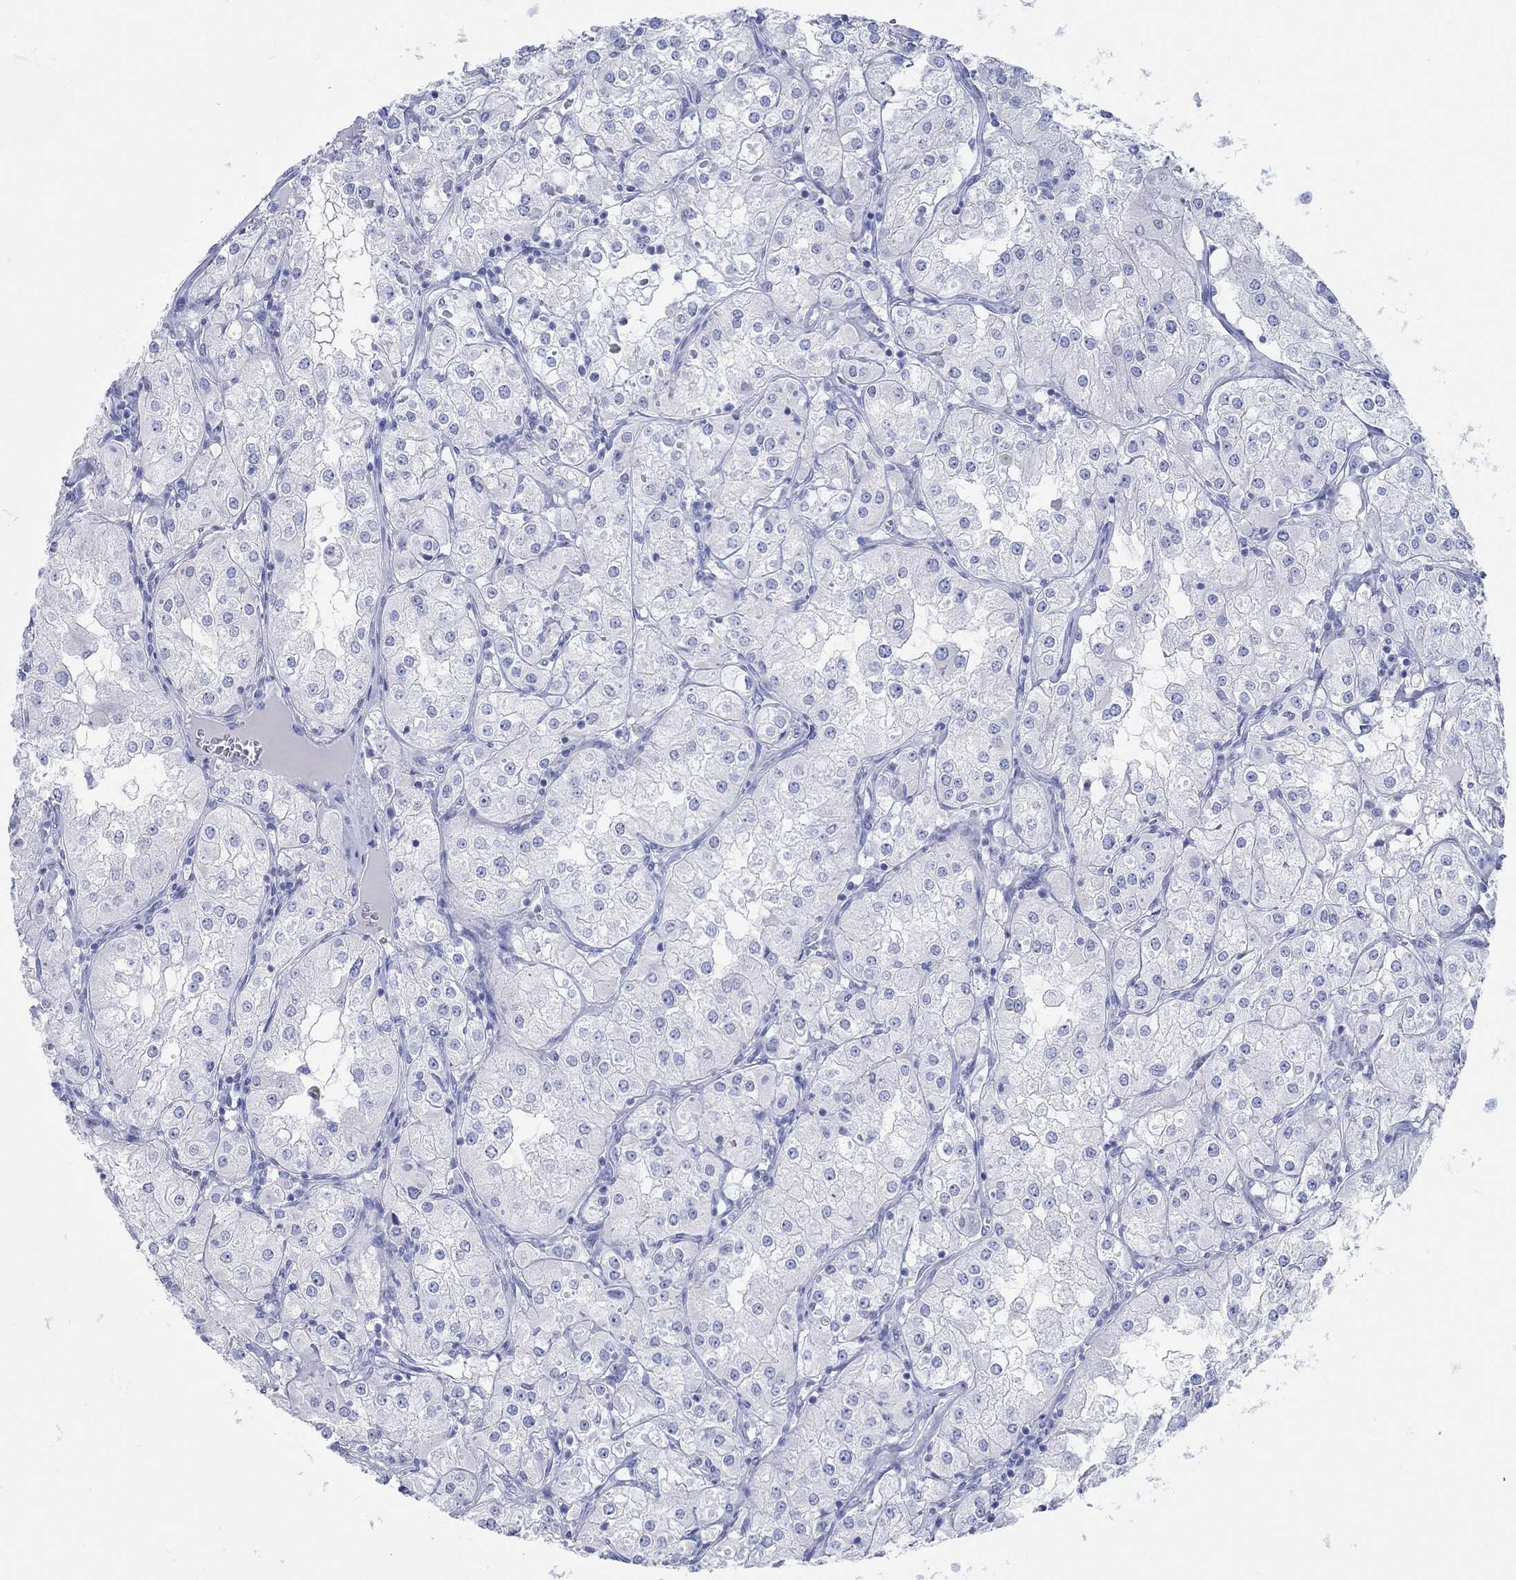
{"staining": {"intensity": "negative", "quantity": "none", "location": "none"}, "tissue": "renal cancer", "cell_type": "Tumor cells", "image_type": "cancer", "snomed": [{"axis": "morphology", "description": "Adenocarcinoma, NOS"}, {"axis": "topography", "description": "Kidney"}], "caption": "Immunohistochemical staining of renal adenocarcinoma displays no significant expression in tumor cells.", "gene": "AK8", "patient": {"sex": "male", "age": 77}}